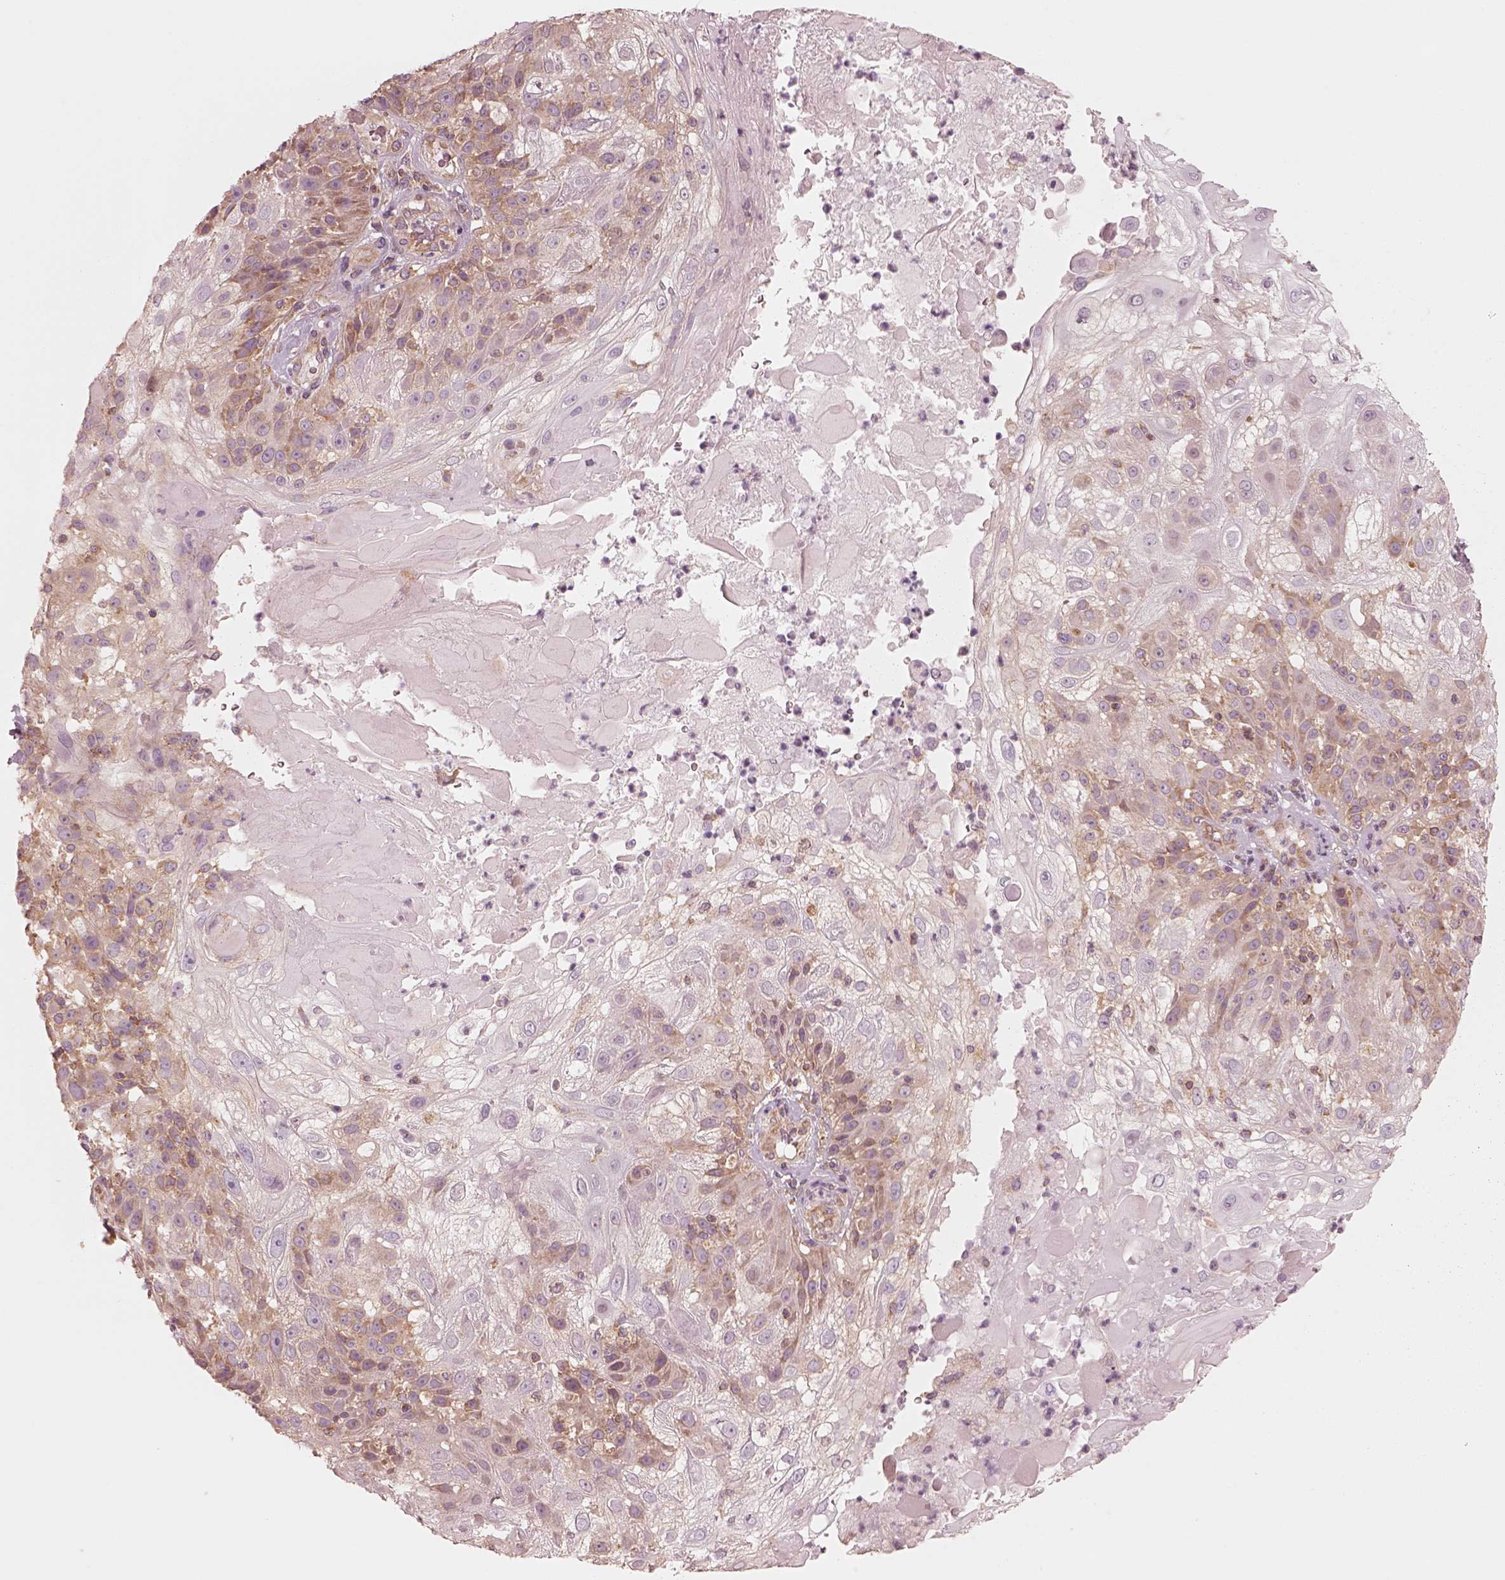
{"staining": {"intensity": "moderate", "quantity": ">75%", "location": "cytoplasmic/membranous"}, "tissue": "skin cancer", "cell_type": "Tumor cells", "image_type": "cancer", "snomed": [{"axis": "morphology", "description": "Normal tissue, NOS"}, {"axis": "morphology", "description": "Squamous cell carcinoma, NOS"}, {"axis": "topography", "description": "Skin"}], "caption": "The micrograph reveals immunohistochemical staining of squamous cell carcinoma (skin). There is moderate cytoplasmic/membranous positivity is identified in about >75% of tumor cells.", "gene": "CNOT2", "patient": {"sex": "female", "age": 83}}